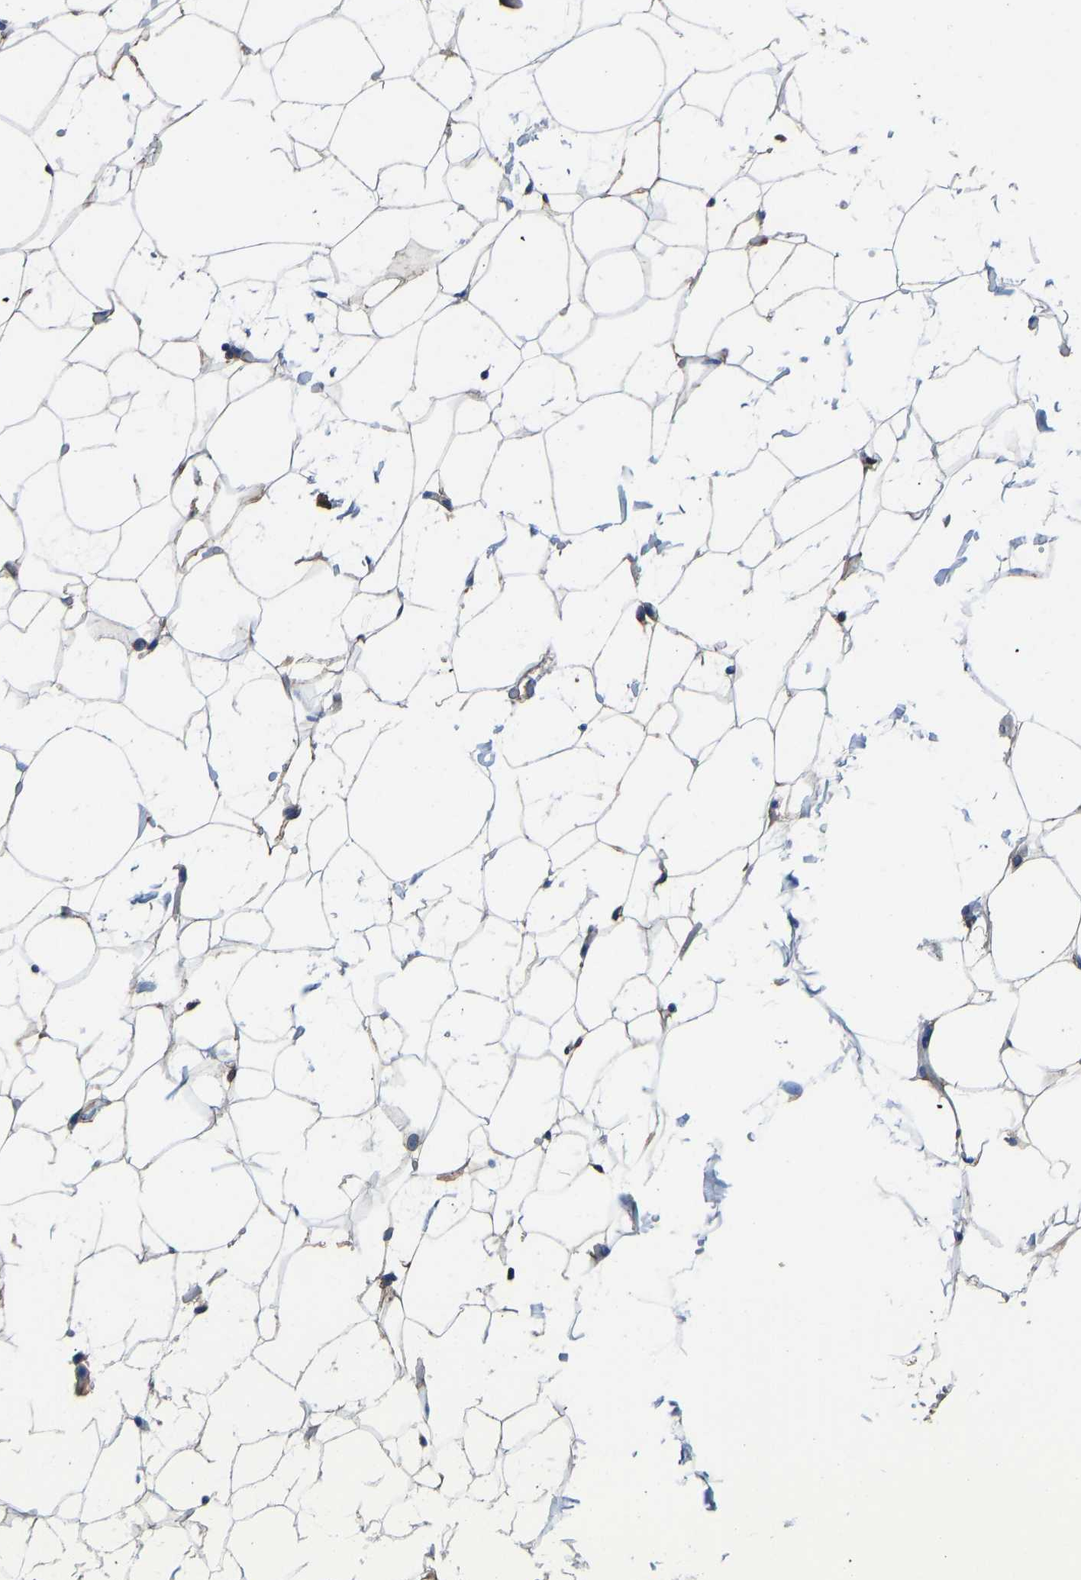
{"staining": {"intensity": "weak", "quantity": "25%-75%", "location": "cytoplasmic/membranous"}, "tissue": "adipose tissue", "cell_type": "Adipocytes", "image_type": "normal", "snomed": [{"axis": "morphology", "description": "Normal tissue, NOS"}, {"axis": "topography", "description": "Breast"}, {"axis": "topography", "description": "Soft tissue"}], "caption": "High-power microscopy captured an immunohistochemistry (IHC) histopathology image of normal adipose tissue, revealing weak cytoplasmic/membranous expression in about 25%-75% of adipocytes. (Stains: DAB (3,3'-diaminobenzidine) in brown, nuclei in blue, Microscopy: brightfield microscopy at high magnification).", "gene": "HSPG2", "patient": {"sex": "female", "age": 75}}